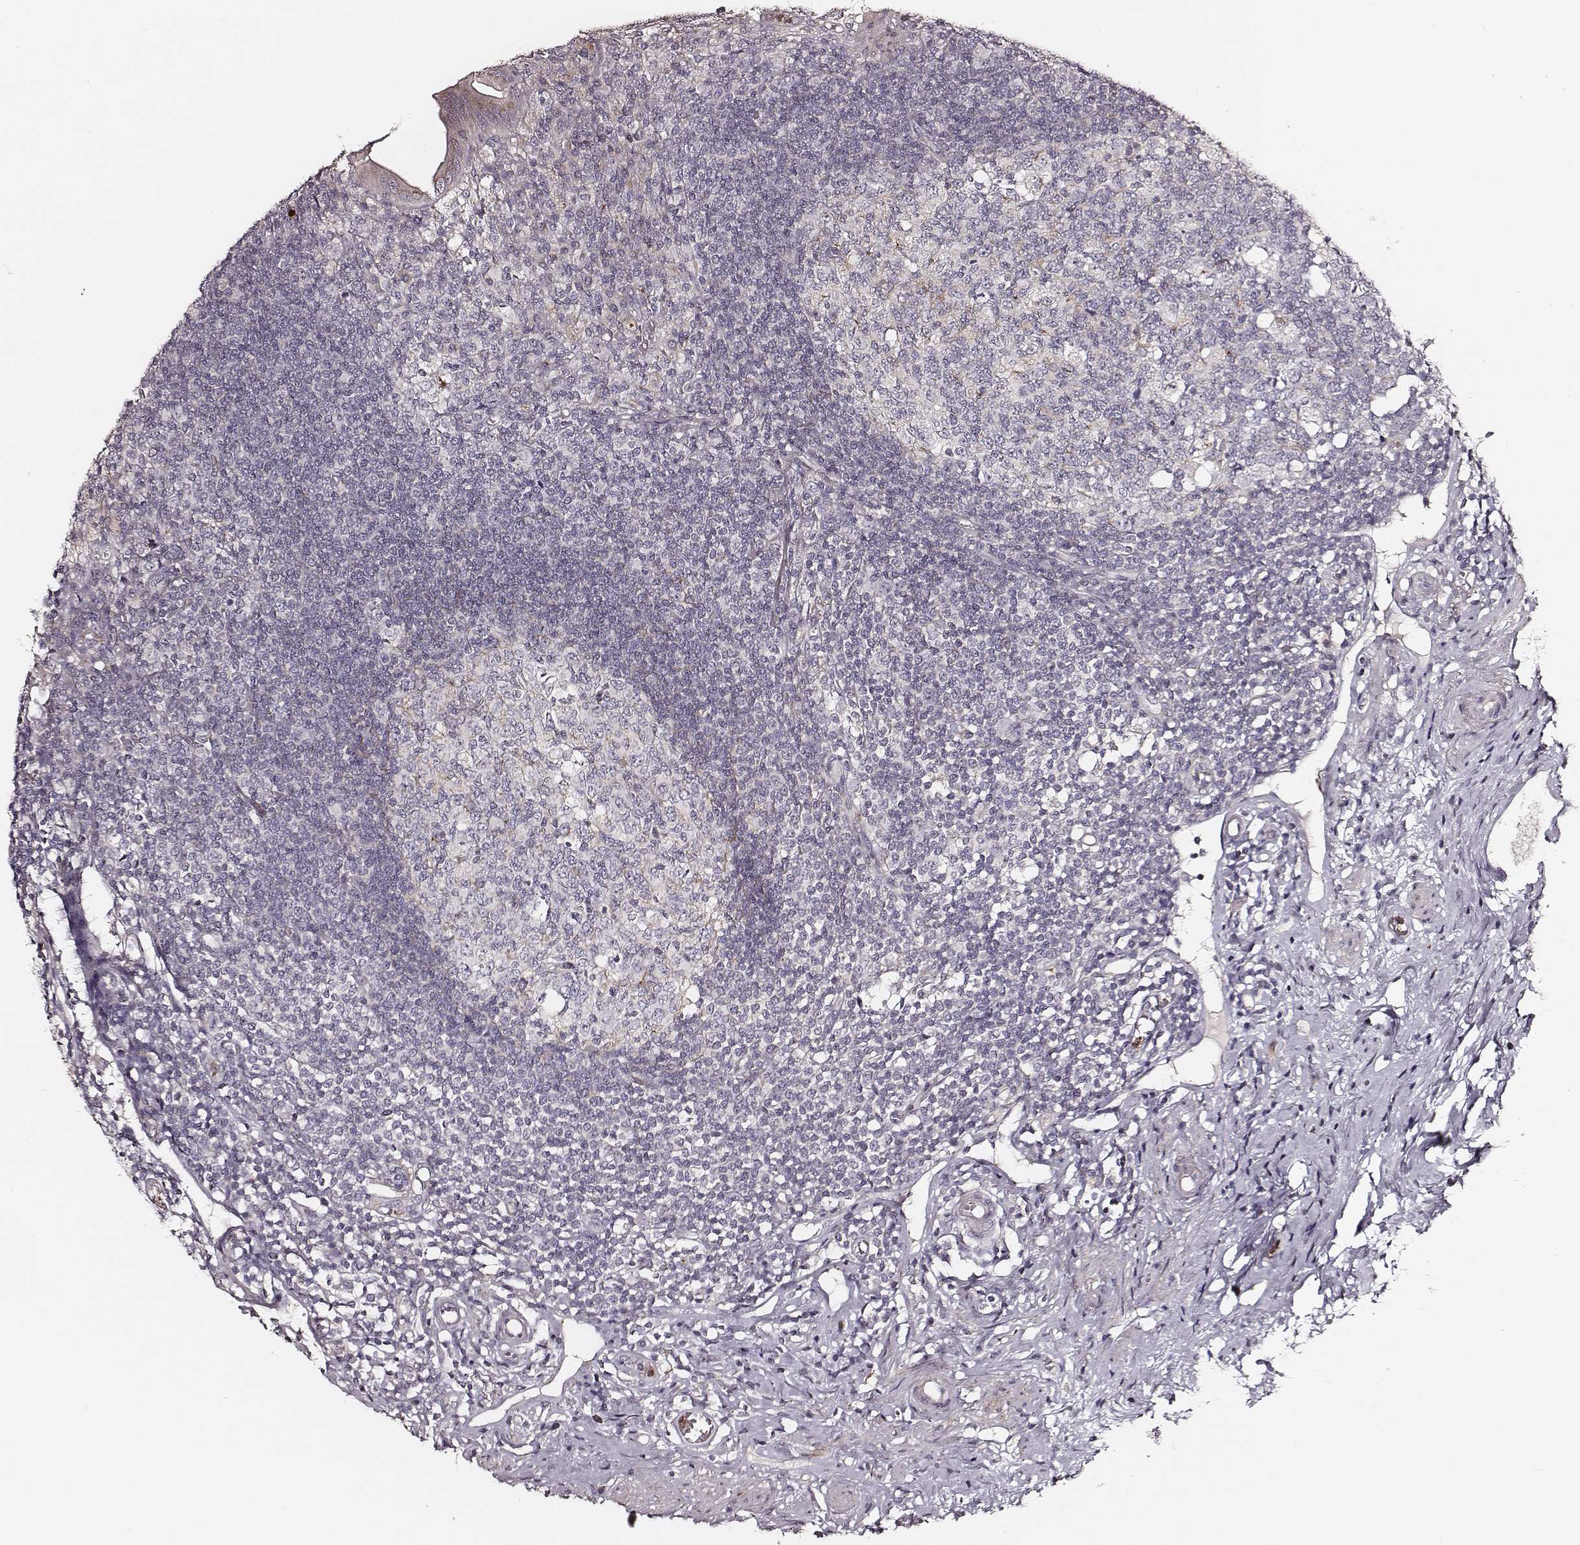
{"staining": {"intensity": "moderate", "quantity": ">75%", "location": "cytoplasmic/membranous"}, "tissue": "appendix", "cell_type": "Glandular cells", "image_type": "normal", "snomed": [{"axis": "morphology", "description": "Normal tissue, NOS"}, {"axis": "morphology", "description": "Carcinoma, endometroid"}, {"axis": "topography", "description": "Appendix"}, {"axis": "topography", "description": "Colon"}], "caption": "Protein staining by immunohistochemistry shows moderate cytoplasmic/membranous positivity in approximately >75% of glandular cells in unremarkable appendix.", "gene": "ABCA7", "patient": {"sex": "female", "age": 60}}